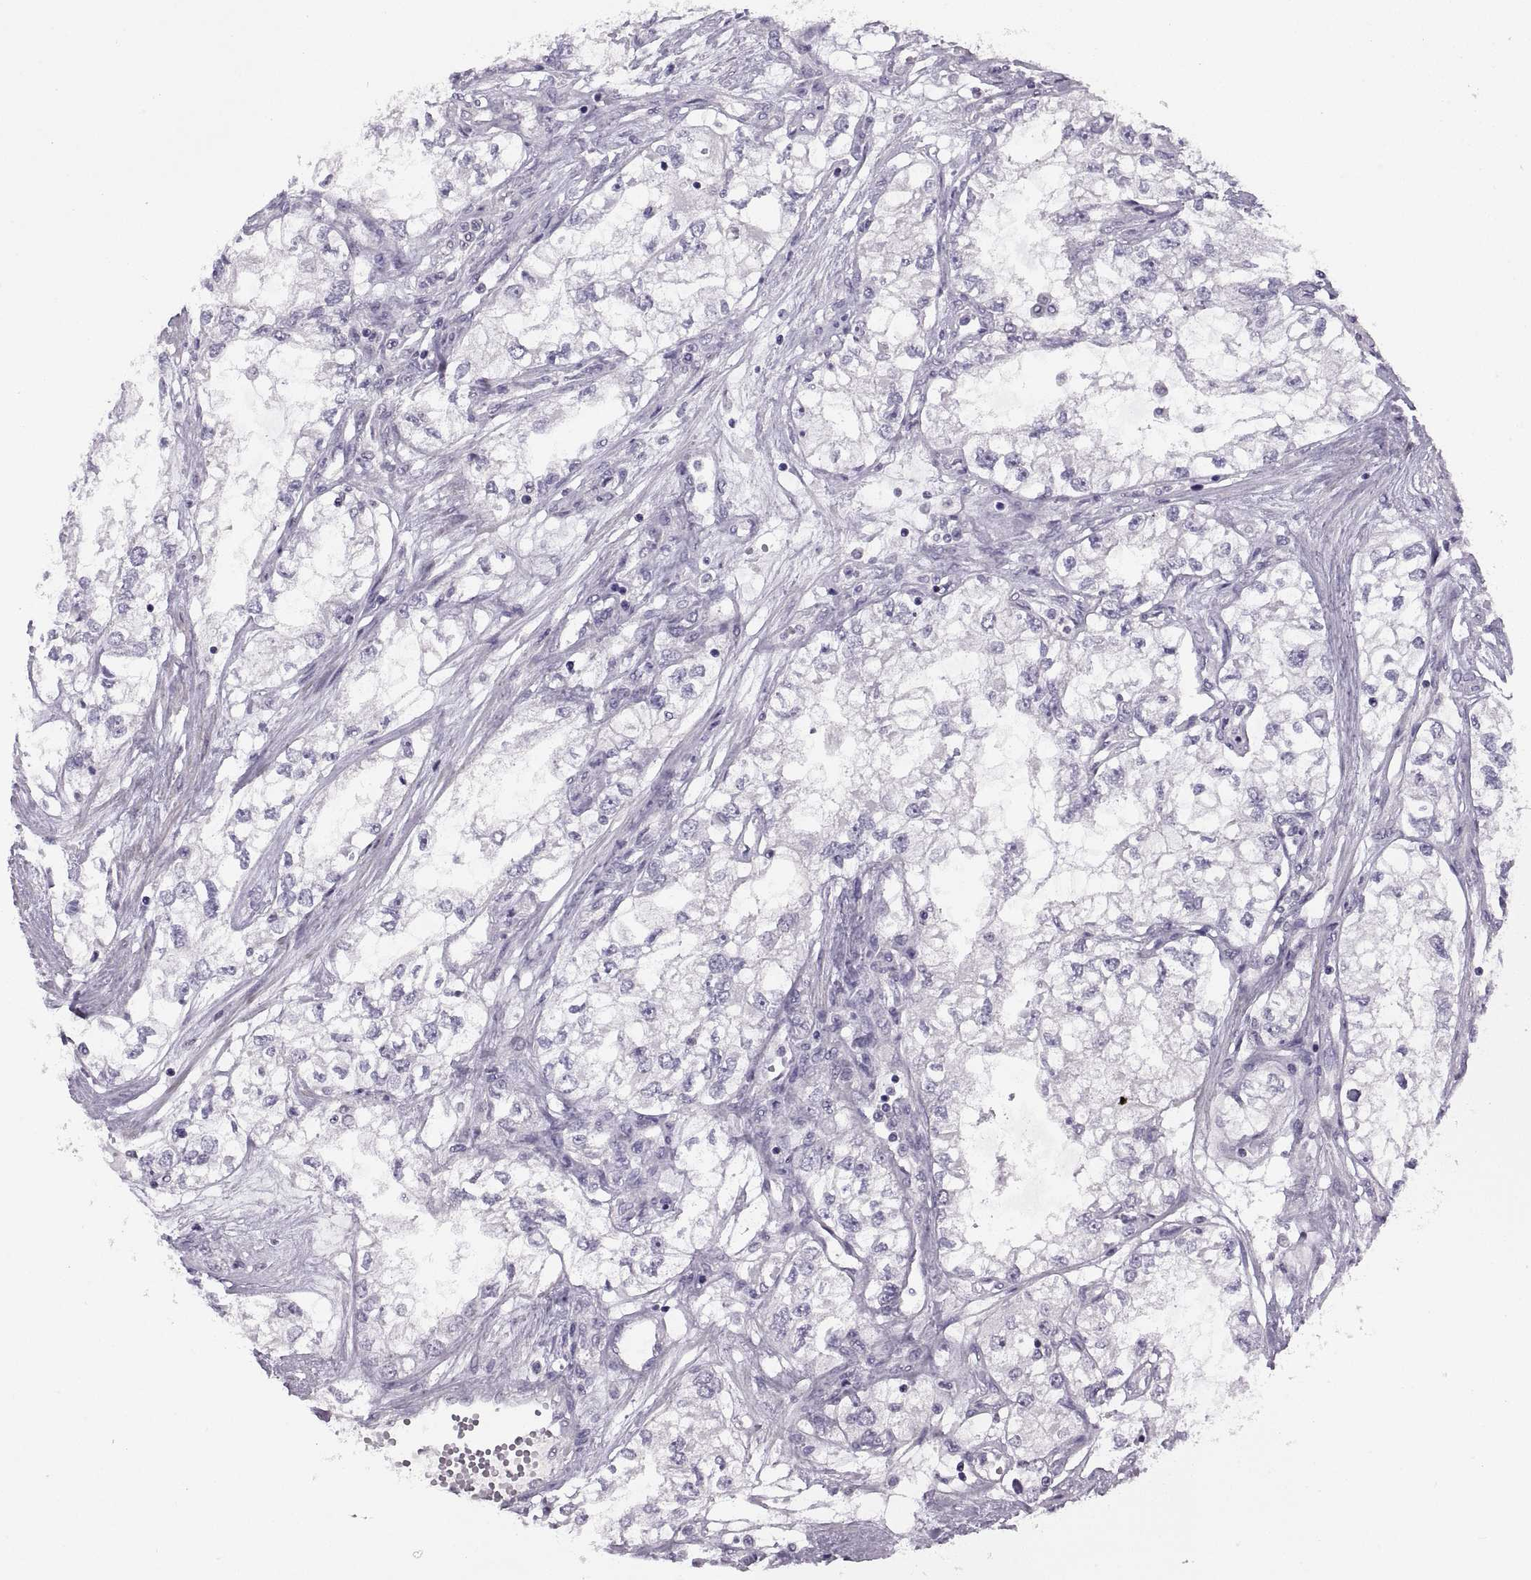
{"staining": {"intensity": "negative", "quantity": "none", "location": "none"}, "tissue": "renal cancer", "cell_type": "Tumor cells", "image_type": "cancer", "snomed": [{"axis": "morphology", "description": "Adenocarcinoma, NOS"}, {"axis": "topography", "description": "Kidney"}], "caption": "An image of renal adenocarcinoma stained for a protein exhibits no brown staining in tumor cells.", "gene": "BSPH1", "patient": {"sex": "female", "age": 59}}